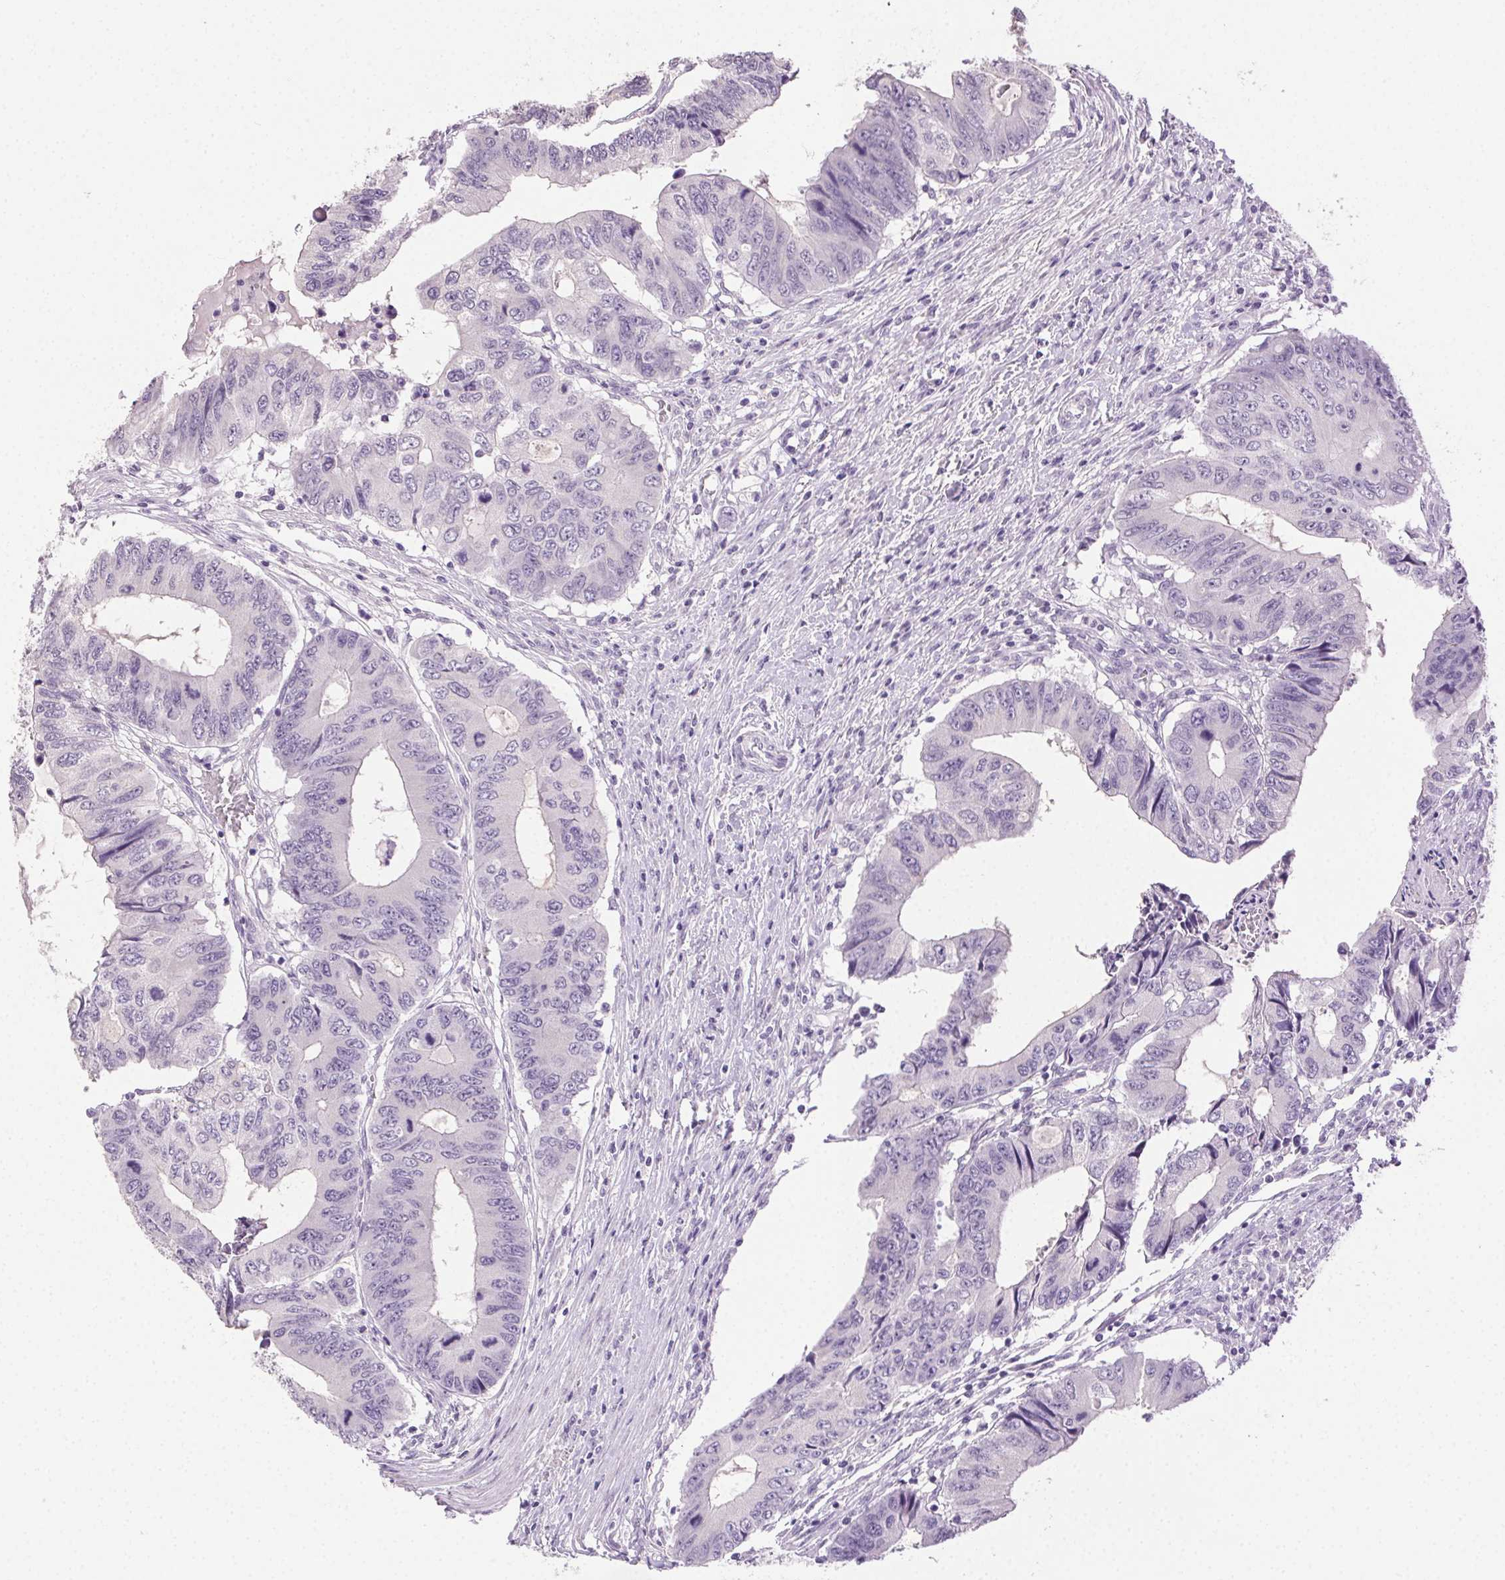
{"staining": {"intensity": "negative", "quantity": "none", "location": "none"}, "tissue": "colorectal cancer", "cell_type": "Tumor cells", "image_type": "cancer", "snomed": [{"axis": "morphology", "description": "Adenocarcinoma, NOS"}, {"axis": "topography", "description": "Colon"}], "caption": "Tumor cells are negative for brown protein staining in adenocarcinoma (colorectal).", "gene": "CLDN10", "patient": {"sex": "male", "age": 53}}